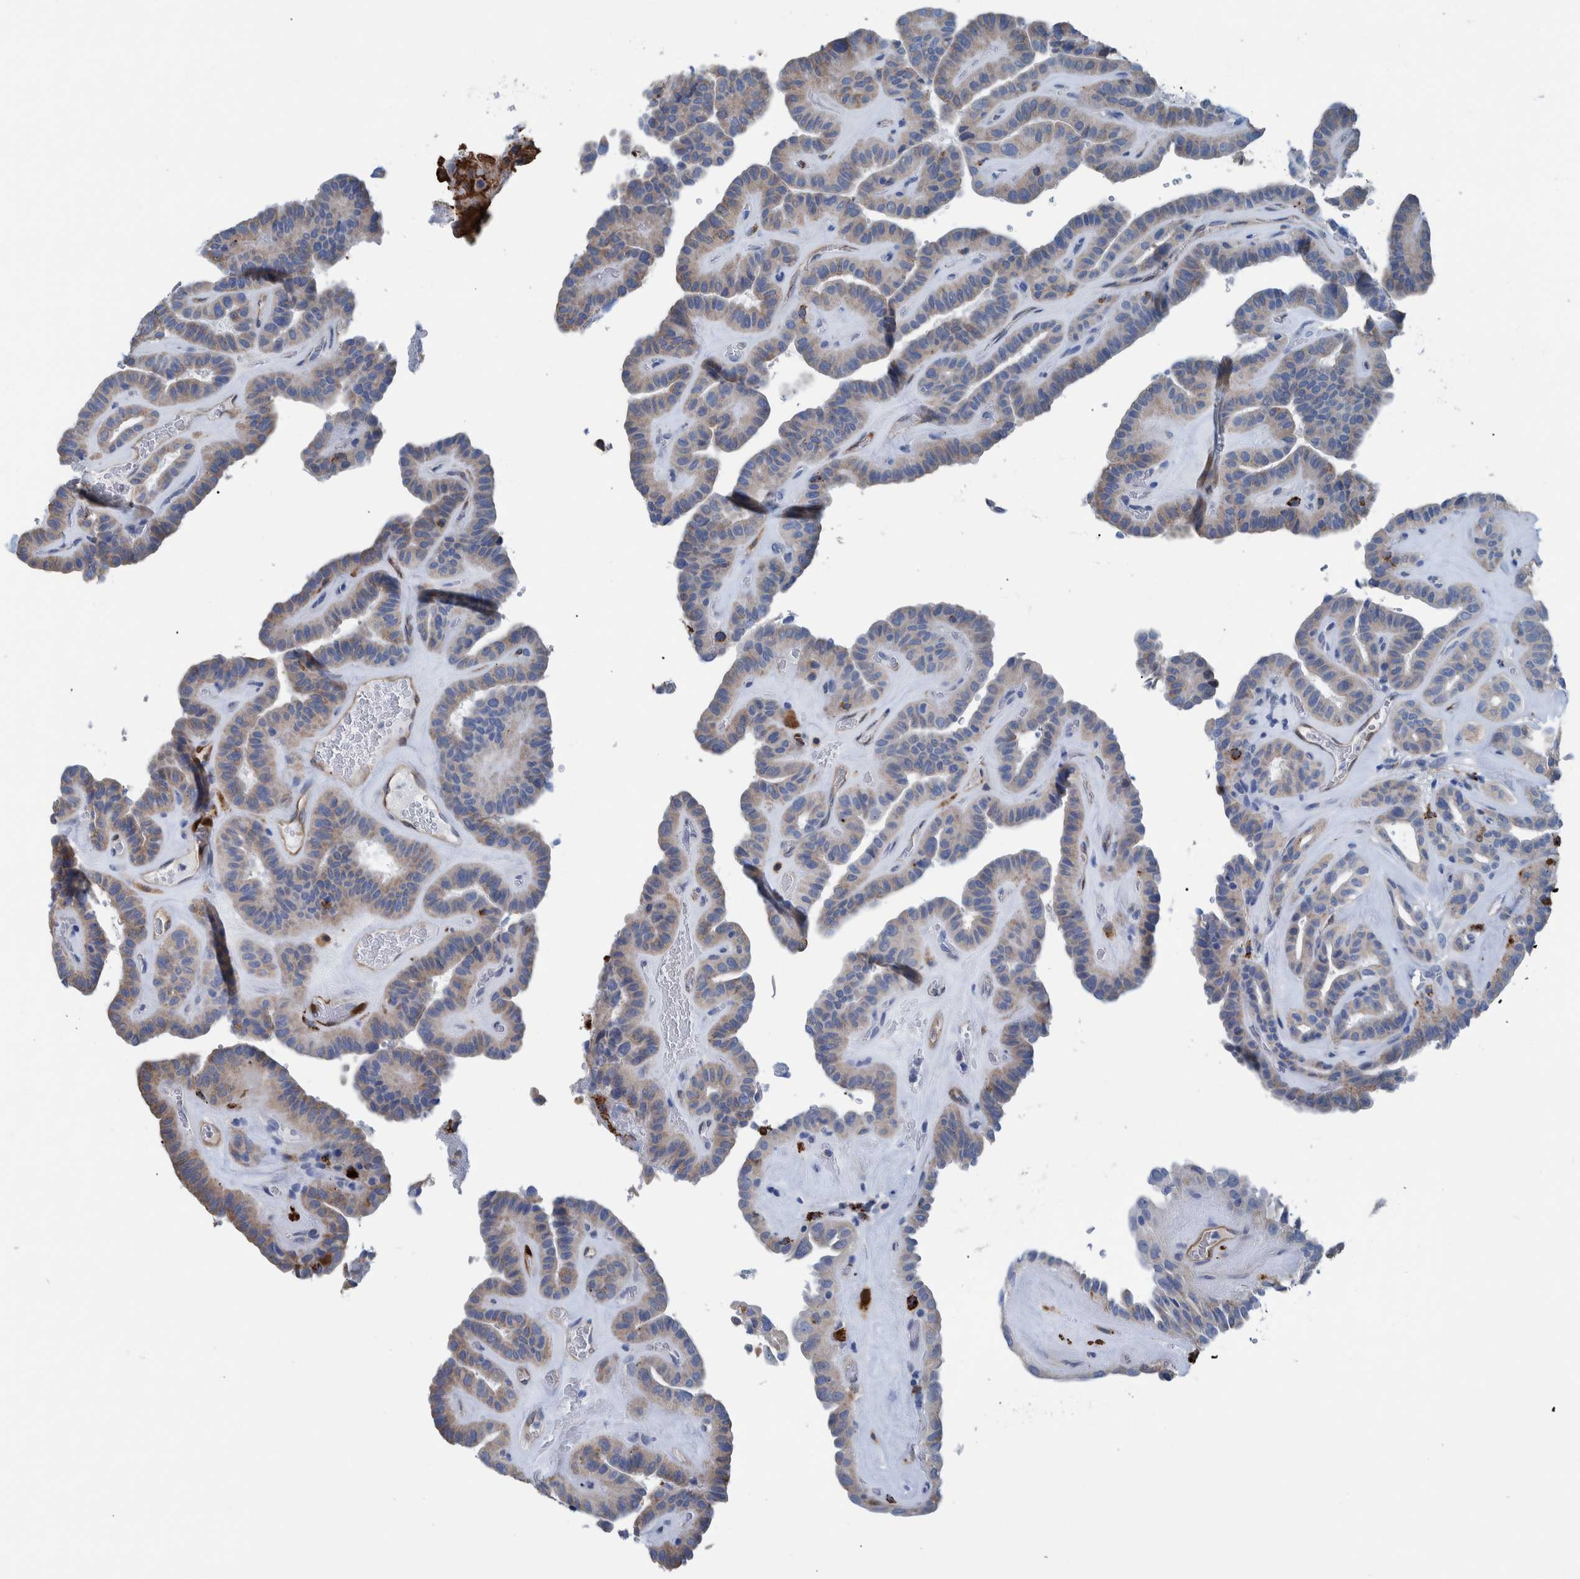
{"staining": {"intensity": "negative", "quantity": "none", "location": "none"}, "tissue": "thyroid cancer", "cell_type": "Tumor cells", "image_type": "cancer", "snomed": [{"axis": "morphology", "description": "Papillary adenocarcinoma, NOS"}, {"axis": "topography", "description": "Thyroid gland"}], "caption": "High power microscopy histopathology image of an immunohistochemistry (IHC) micrograph of thyroid cancer (papillary adenocarcinoma), revealing no significant positivity in tumor cells.", "gene": "IDO1", "patient": {"sex": "male", "age": 77}}